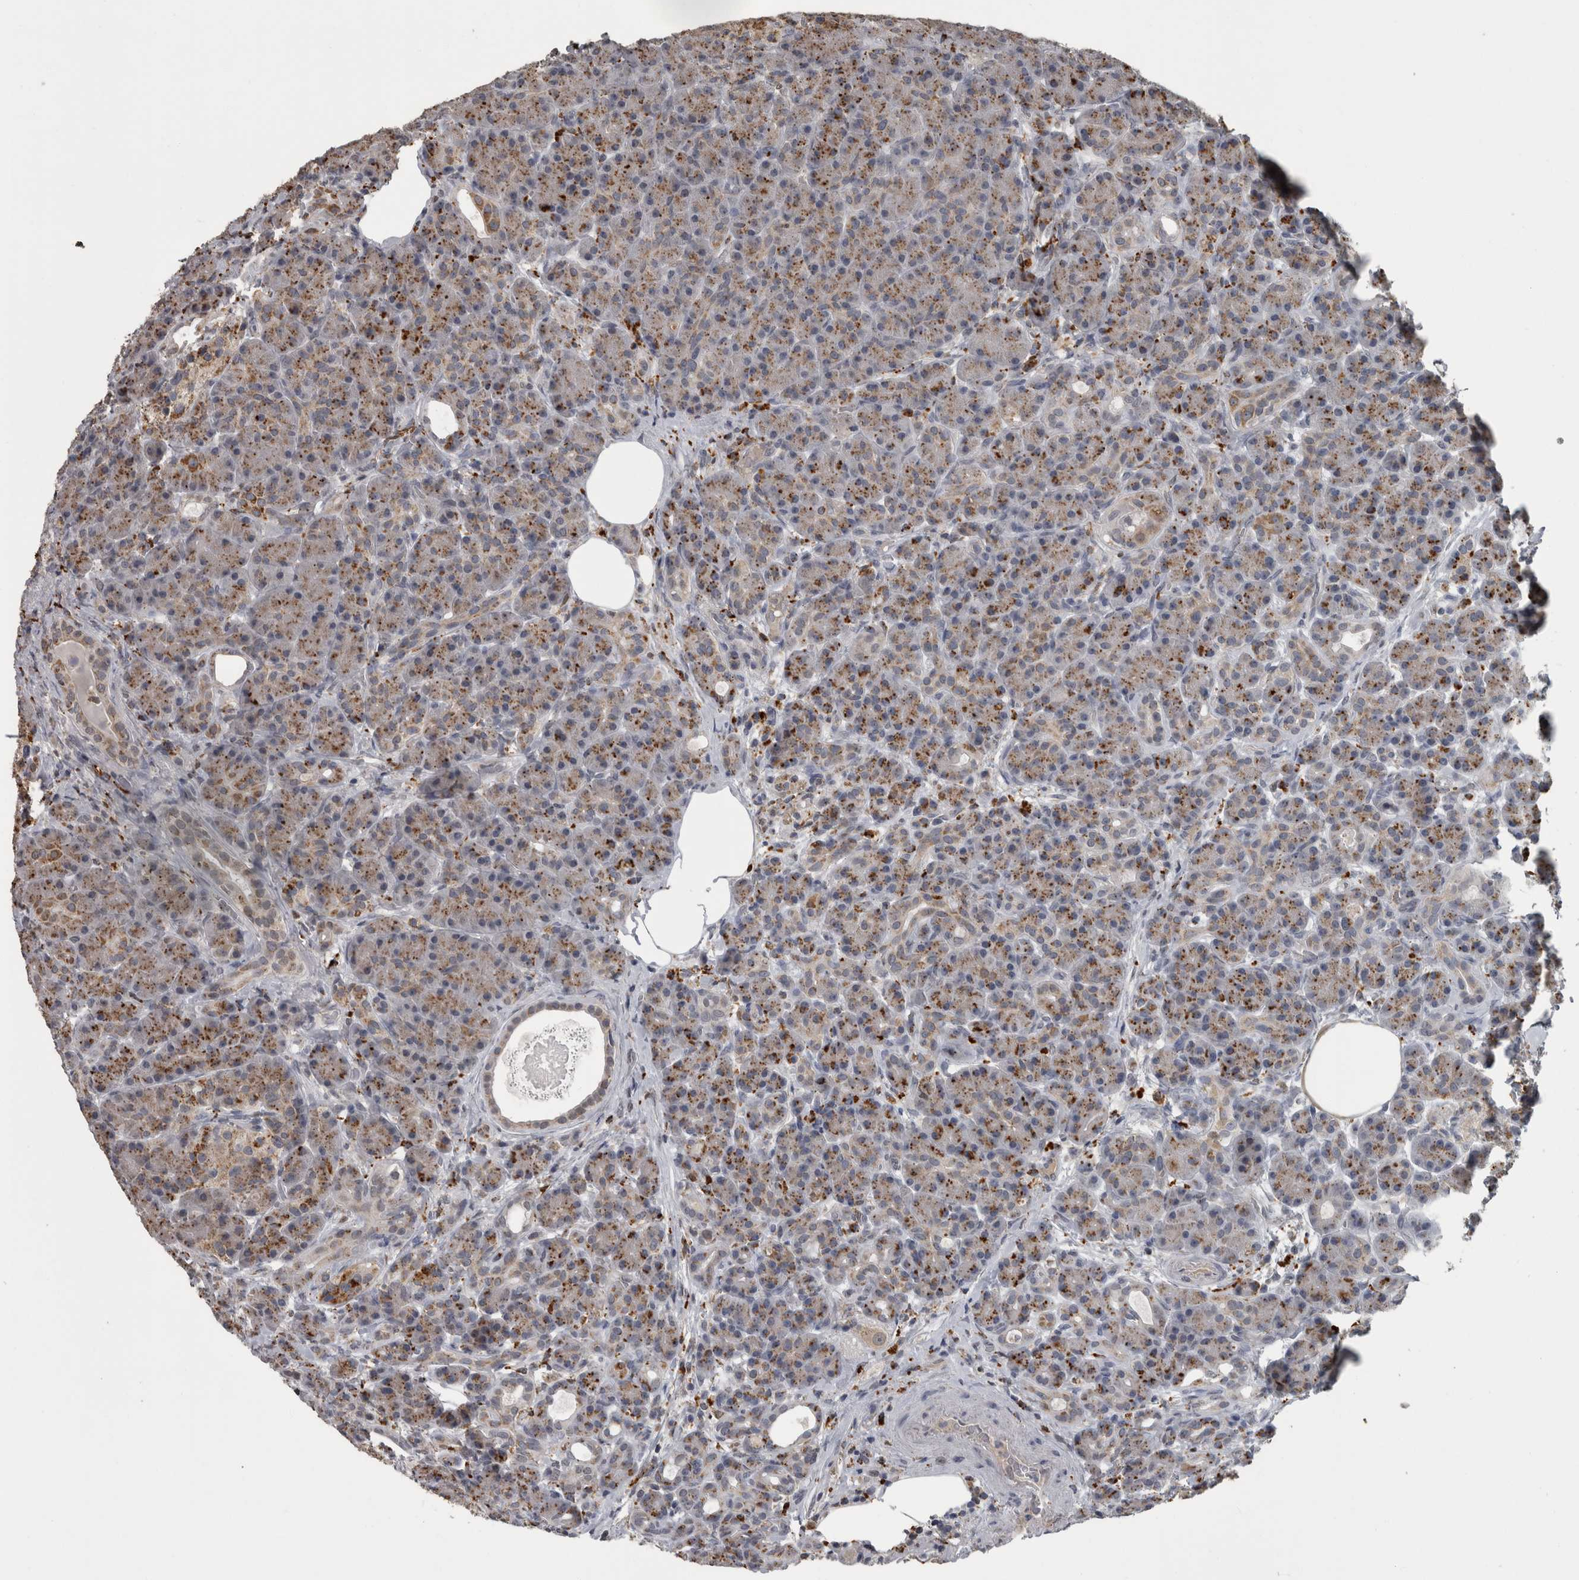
{"staining": {"intensity": "moderate", "quantity": "25%-75%", "location": "cytoplasmic/membranous"}, "tissue": "pancreas", "cell_type": "Exocrine glandular cells", "image_type": "normal", "snomed": [{"axis": "morphology", "description": "Normal tissue, NOS"}, {"axis": "topography", "description": "Pancreas"}], "caption": "Protein staining of unremarkable pancreas exhibits moderate cytoplasmic/membranous positivity in approximately 25%-75% of exocrine glandular cells.", "gene": "NAAA", "patient": {"sex": "male", "age": 63}}